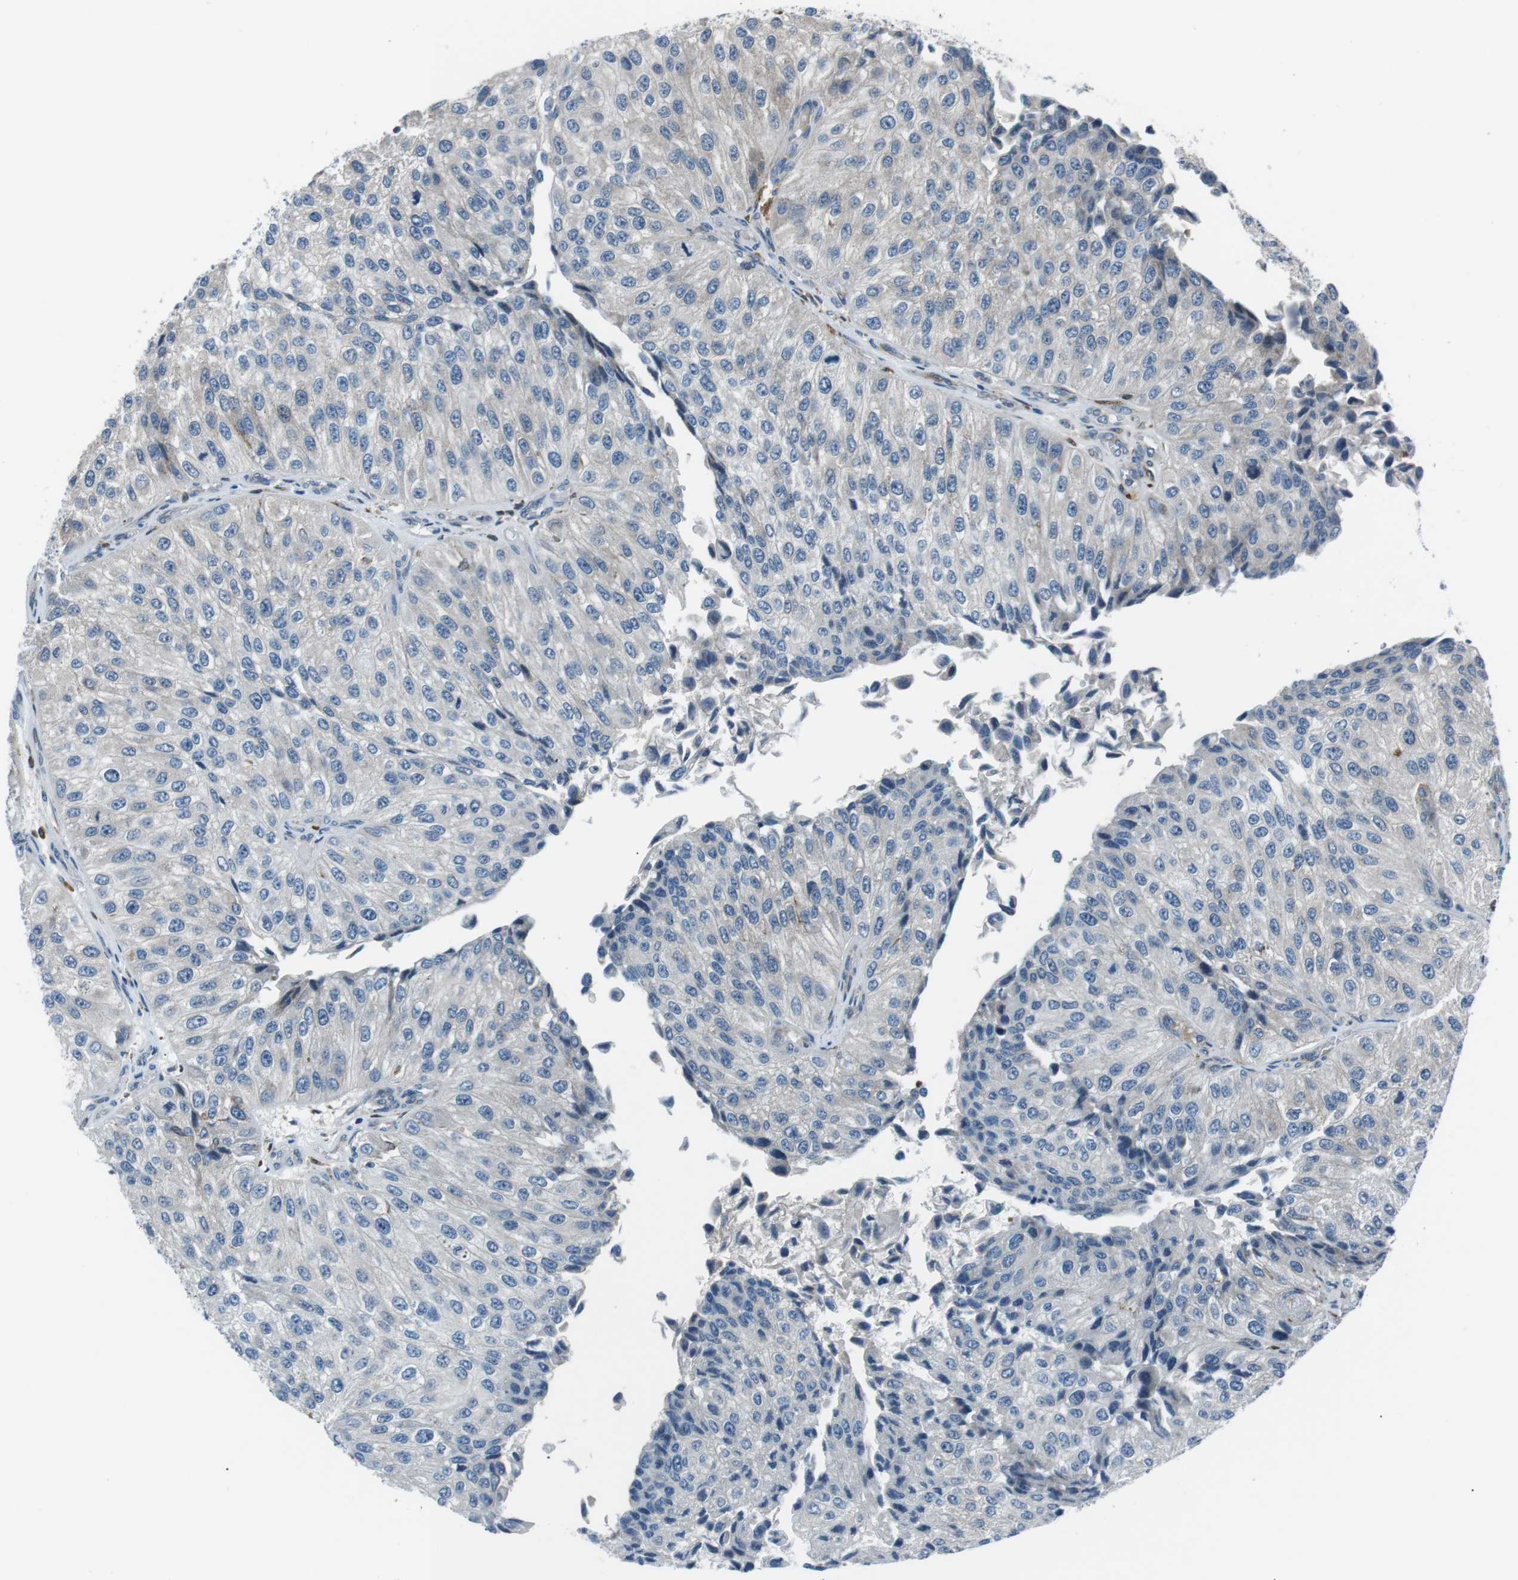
{"staining": {"intensity": "negative", "quantity": "none", "location": "none"}, "tissue": "urothelial cancer", "cell_type": "Tumor cells", "image_type": "cancer", "snomed": [{"axis": "morphology", "description": "Urothelial carcinoma, High grade"}, {"axis": "topography", "description": "Kidney"}, {"axis": "topography", "description": "Urinary bladder"}], "caption": "The immunohistochemistry (IHC) histopathology image has no significant expression in tumor cells of high-grade urothelial carcinoma tissue.", "gene": "BLNK", "patient": {"sex": "male", "age": 77}}